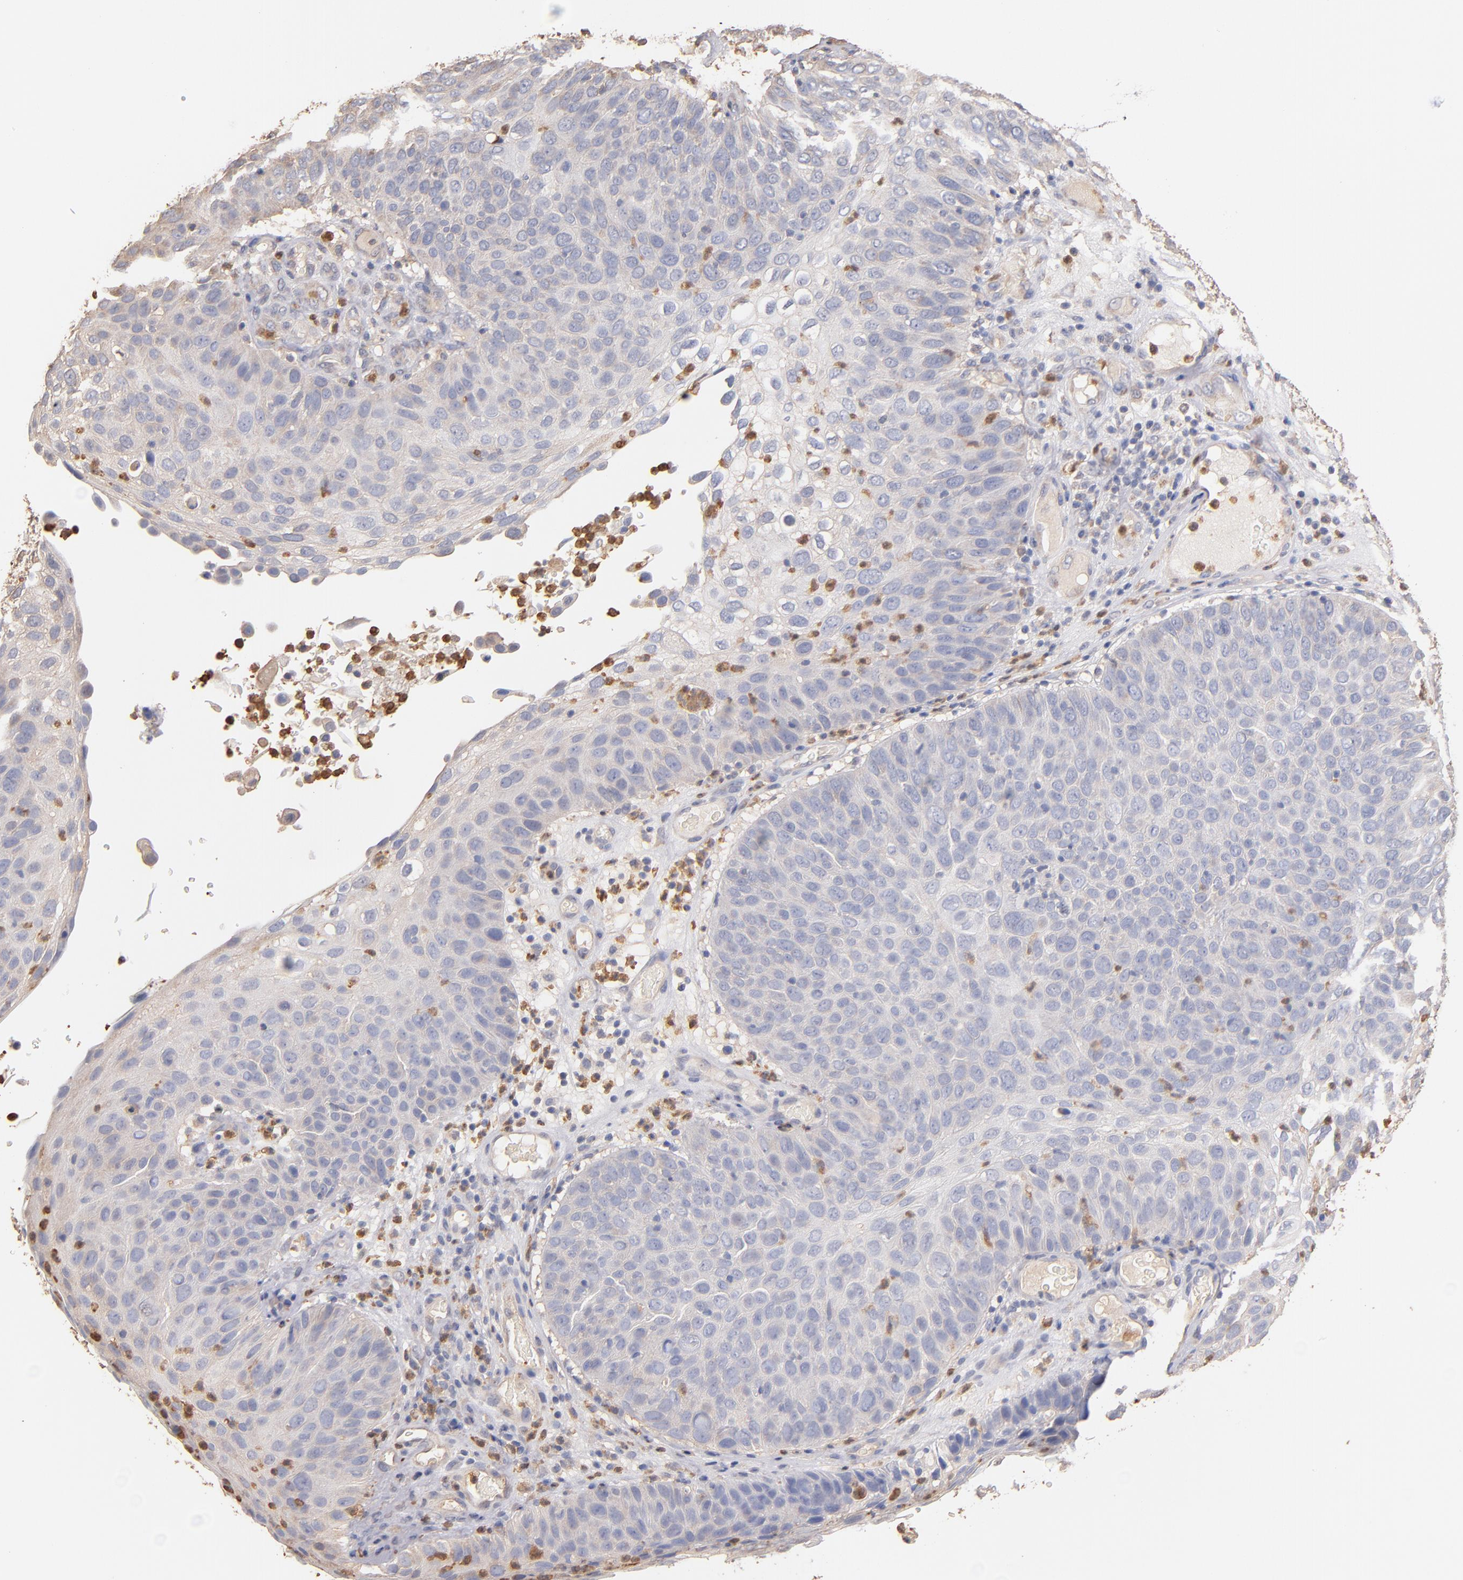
{"staining": {"intensity": "weak", "quantity": "25%-75%", "location": "cytoplasmic/membranous"}, "tissue": "skin cancer", "cell_type": "Tumor cells", "image_type": "cancer", "snomed": [{"axis": "morphology", "description": "Squamous cell carcinoma, NOS"}, {"axis": "topography", "description": "Skin"}], "caption": "Human skin cancer (squamous cell carcinoma) stained with a protein marker exhibits weak staining in tumor cells.", "gene": "RO60", "patient": {"sex": "male", "age": 87}}